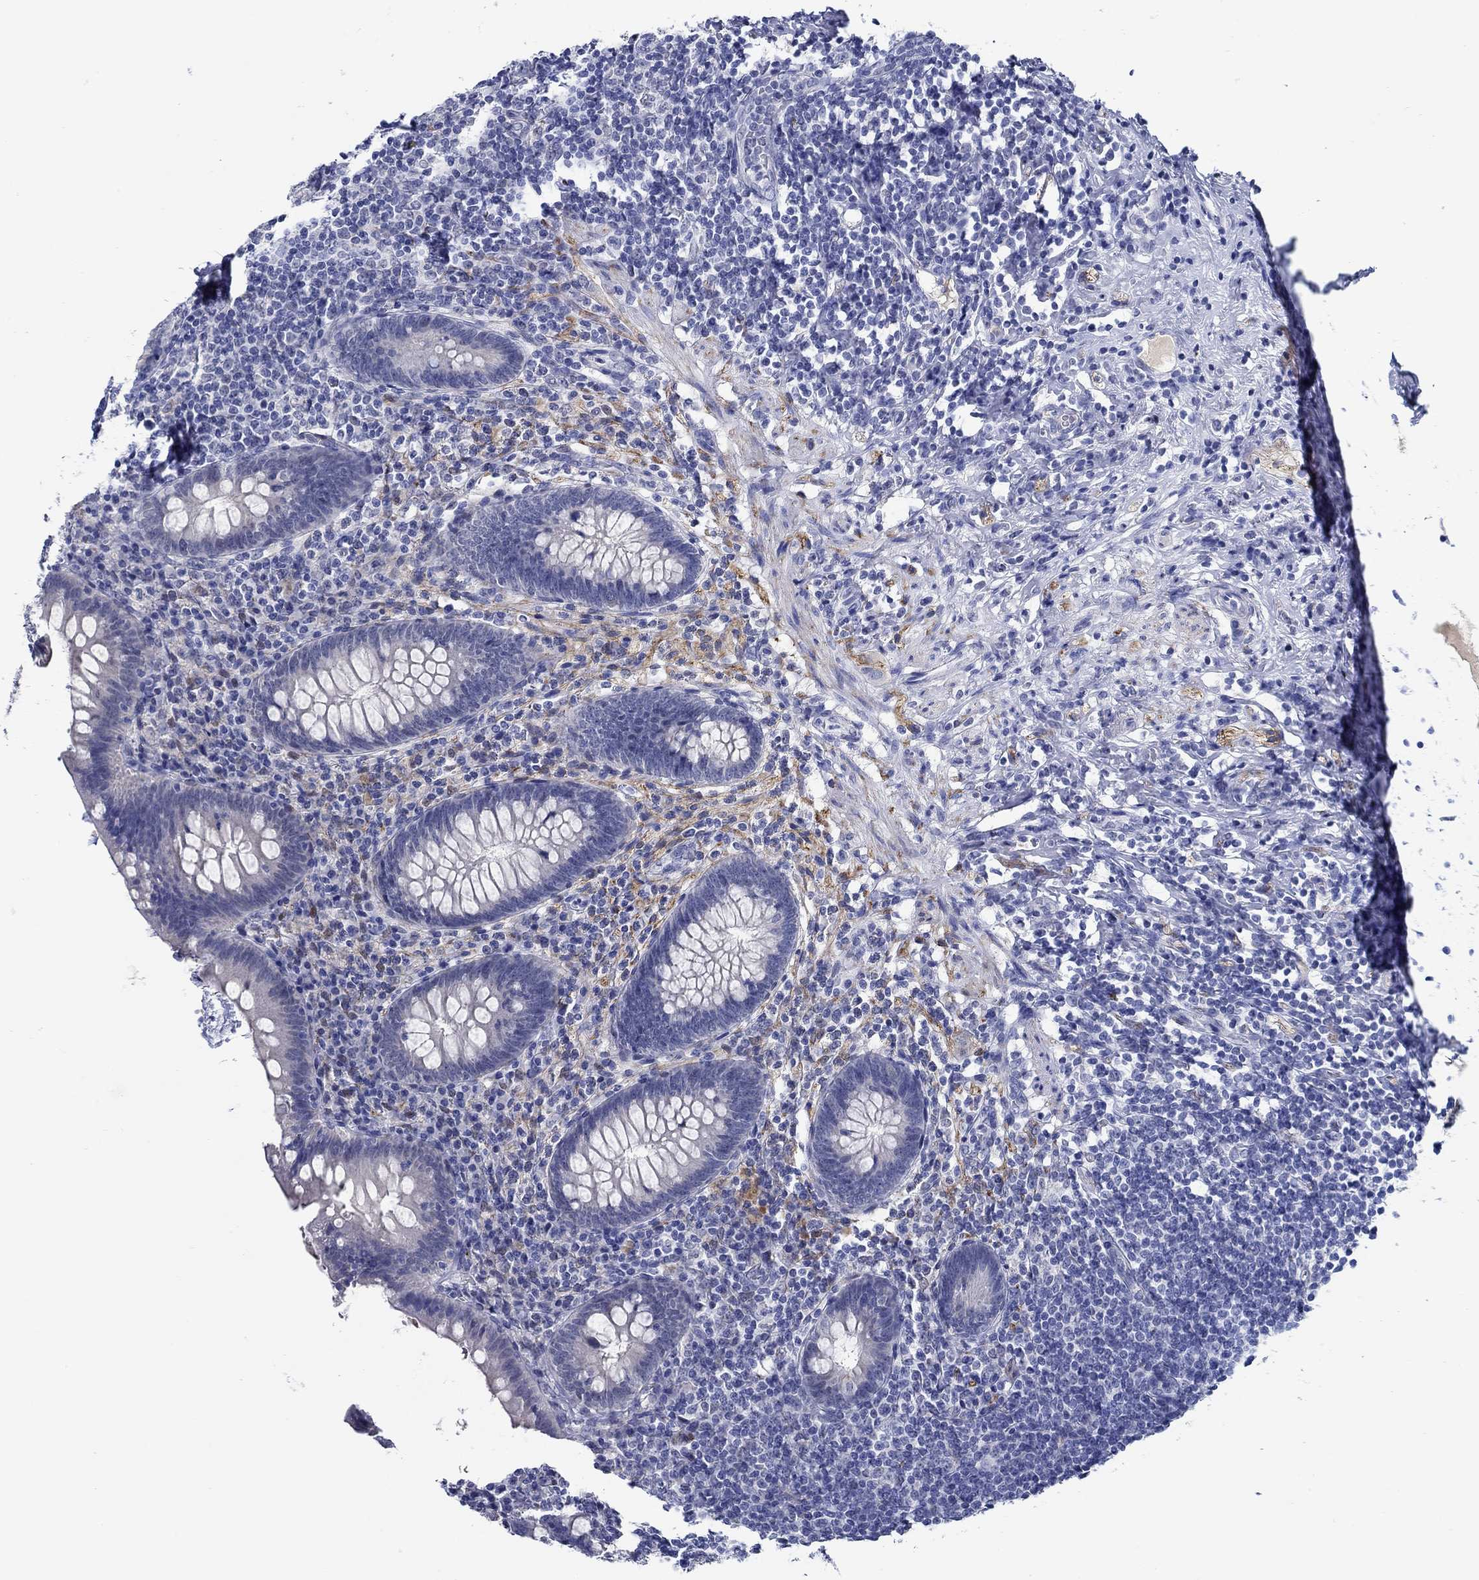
{"staining": {"intensity": "negative", "quantity": "none", "location": "none"}, "tissue": "appendix", "cell_type": "Glandular cells", "image_type": "normal", "snomed": [{"axis": "morphology", "description": "Normal tissue, NOS"}, {"axis": "topography", "description": "Appendix"}], "caption": "An IHC photomicrograph of normal appendix is shown. There is no staining in glandular cells of appendix.", "gene": "MC2R", "patient": {"sex": "male", "age": 47}}